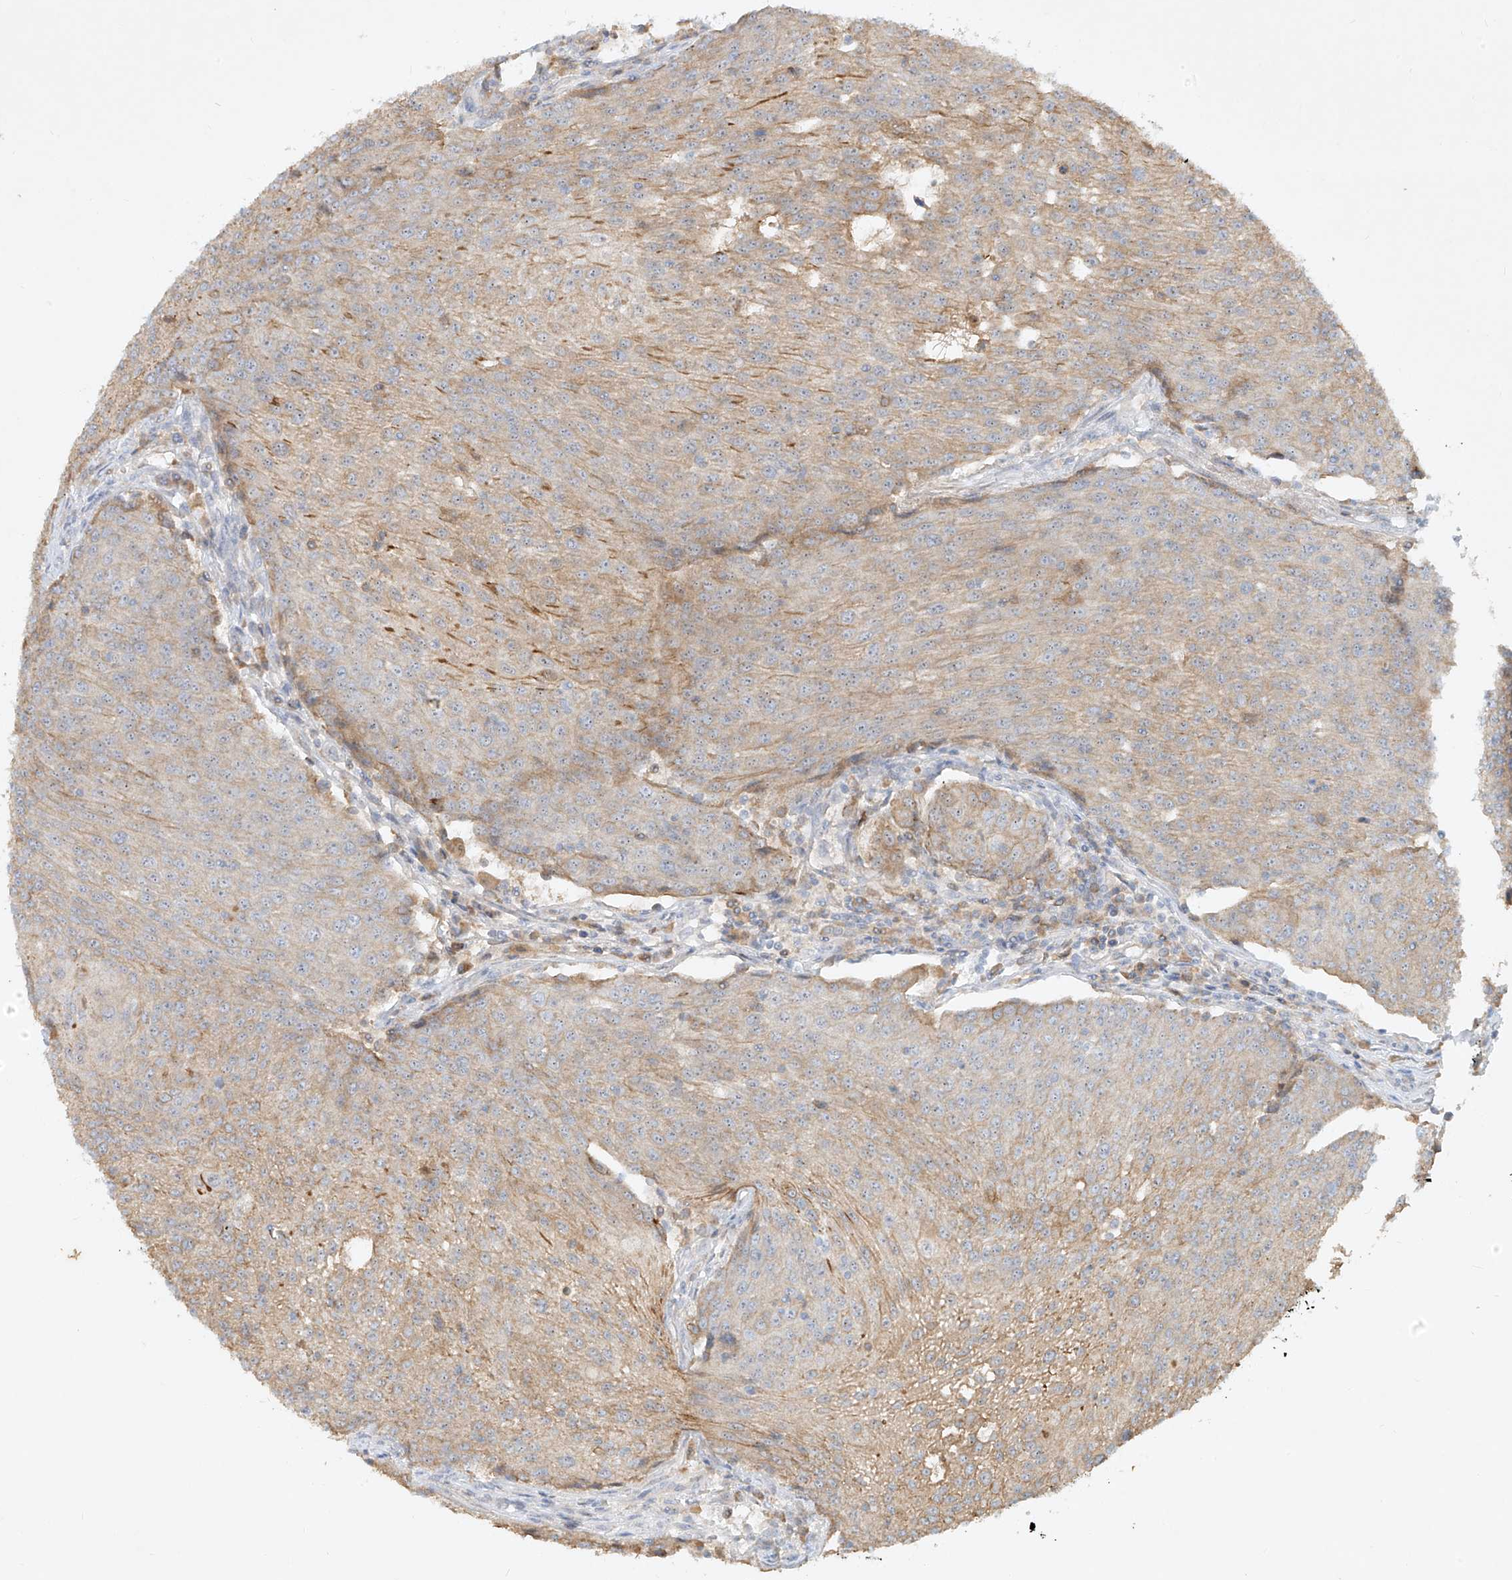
{"staining": {"intensity": "weak", "quantity": "<25%", "location": "cytoplasmic/membranous"}, "tissue": "urothelial cancer", "cell_type": "Tumor cells", "image_type": "cancer", "snomed": [{"axis": "morphology", "description": "Urothelial carcinoma, High grade"}, {"axis": "topography", "description": "Urinary bladder"}], "caption": "Human high-grade urothelial carcinoma stained for a protein using immunohistochemistry demonstrates no expression in tumor cells.", "gene": "KPNA7", "patient": {"sex": "female", "age": 85}}